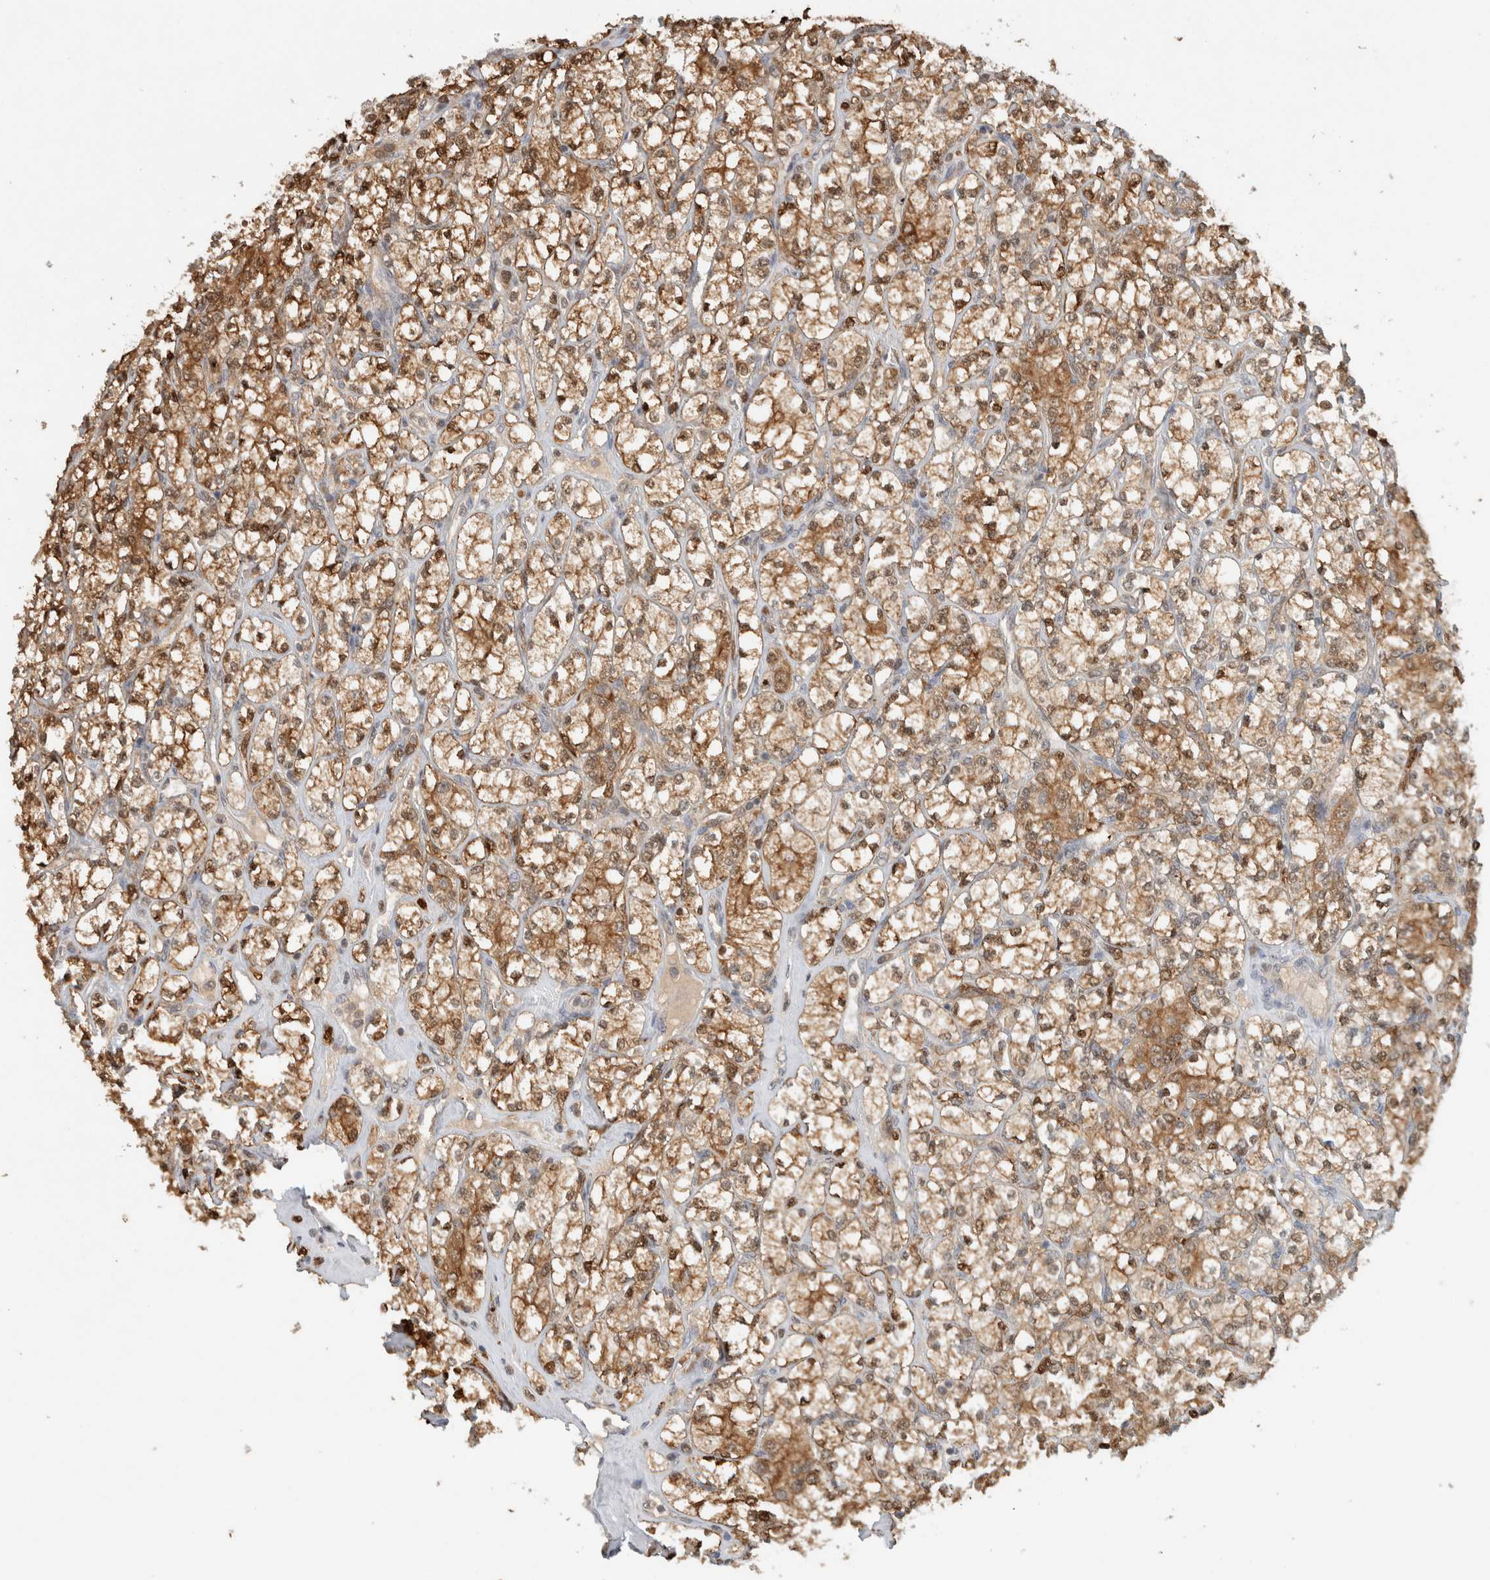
{"staining": {"intensity": "moderate", "quantity": ">75%", "location": "cytoplasmic/membranous,nuclear"}, "tissue": "renal cancer", "cell_type": "Tumor cells", "image_type": "cancer", "snomed": [{"axis": "morphology", "description": "Adenocarcinoma, NOS"}, {"axis": "topography", "description": "Kidney"}], "caption": "Protein staining of renal cancer (adenocarcinoma) tissue shows moderate cytoplasmic/membranous and nuclear positivity in approximately >75% of tumor cells.", "gene": "CA13", "patient": {"sex": "male", "age": 77}}